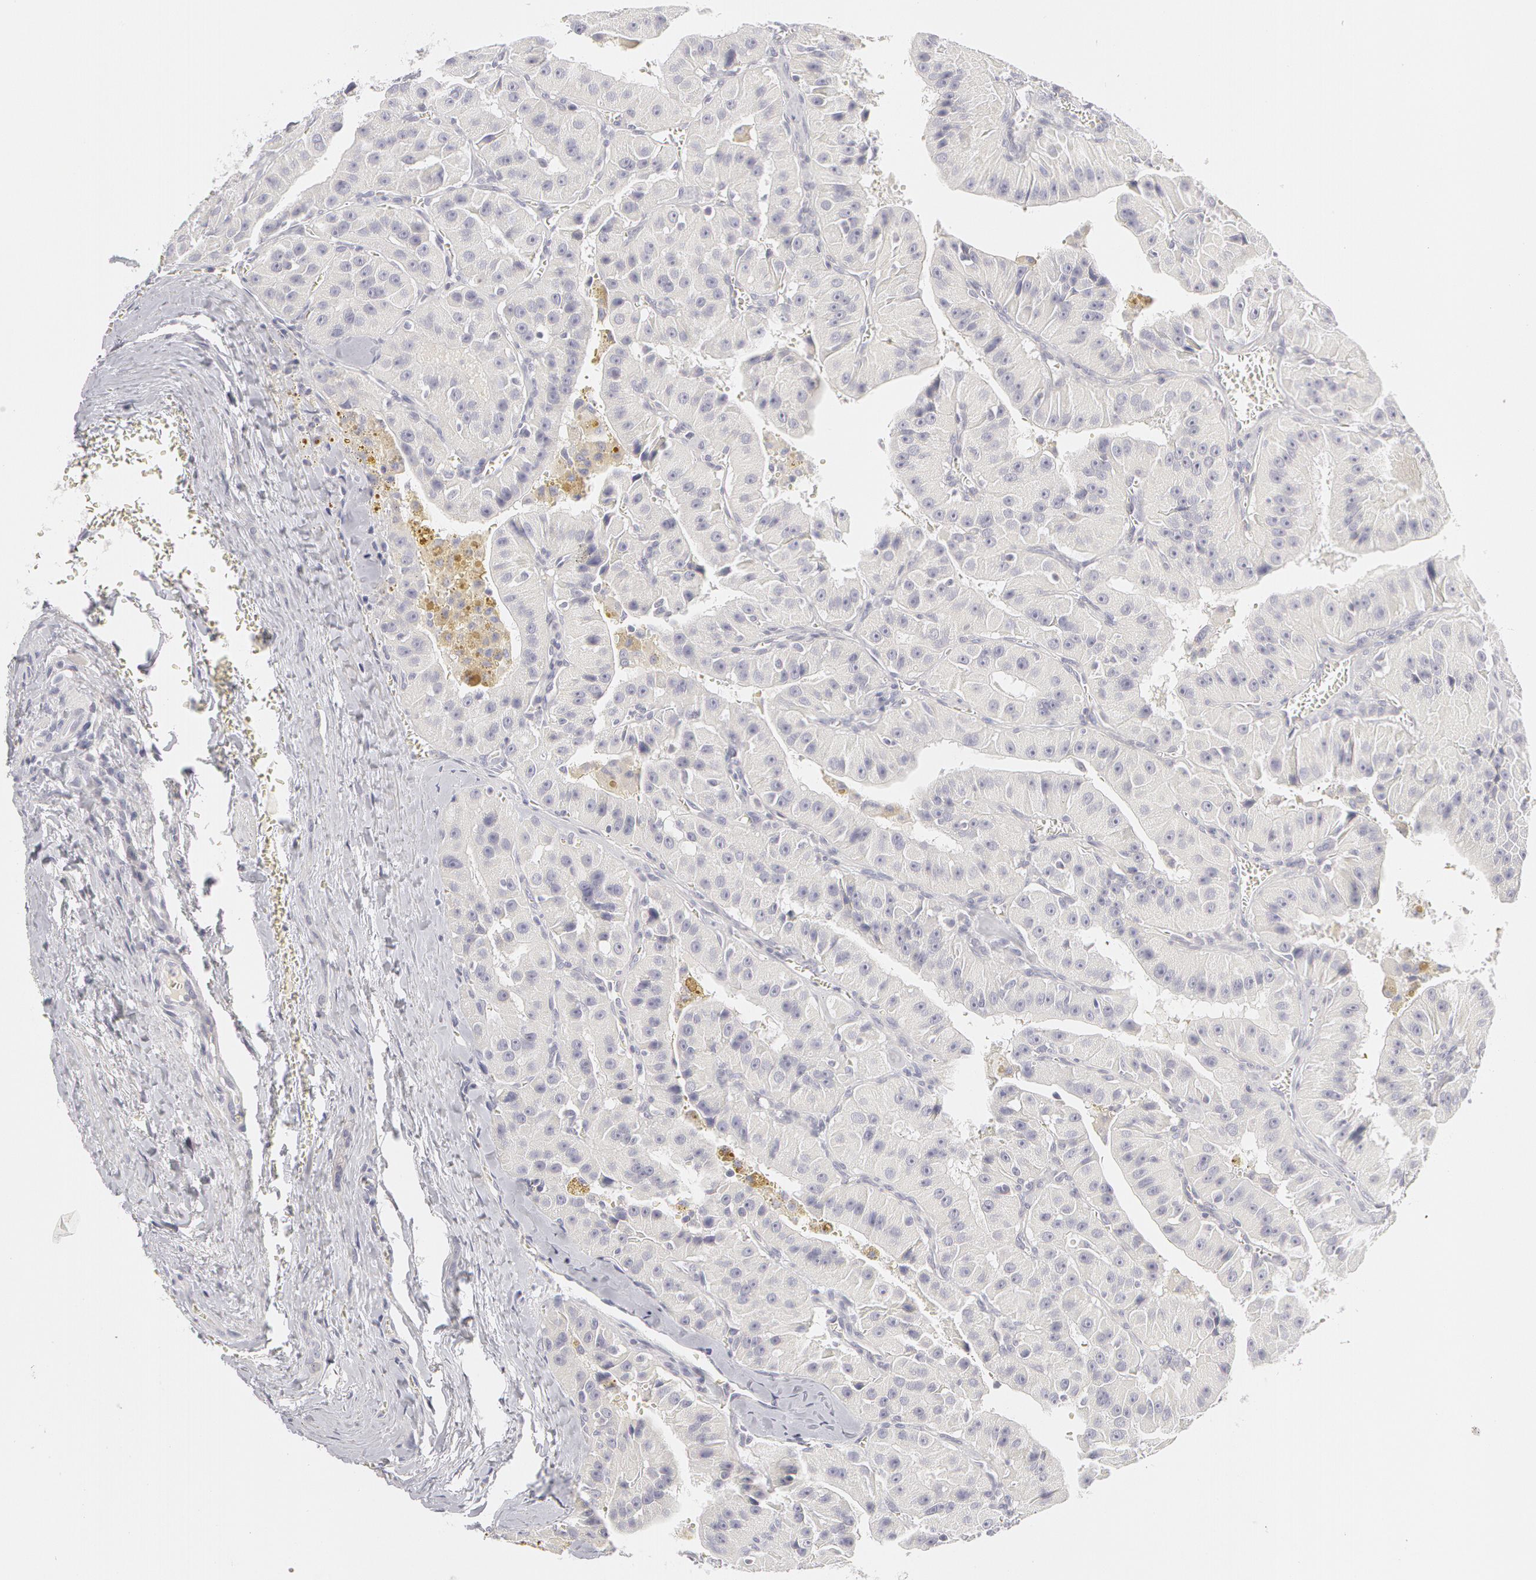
{"staining": {"intensity": "negative", "quantity": "none", "location": "none"}, "tissue": "thyroid cancer", "cell_type": "Tumor cells", "image_type": "cancer", "snomed": [{"axis": "morphology", "description": "Carcinoma, NOS"}, {"axis": "topography", "description": "Thyroid gland"}], "caption": "DAB (3,3'-diaminobenzidine) immunohistochemical staining of human carcinoma (thyroid) exhibits no significant expression in tumor cells. (Stains: DAB immunohistochemistry with hematoxylin counter stain, Microscopy: brightfield microscopy at high magnification).", "gene": "ABCB1", "patient": {"sex": "male", "age": 76}}